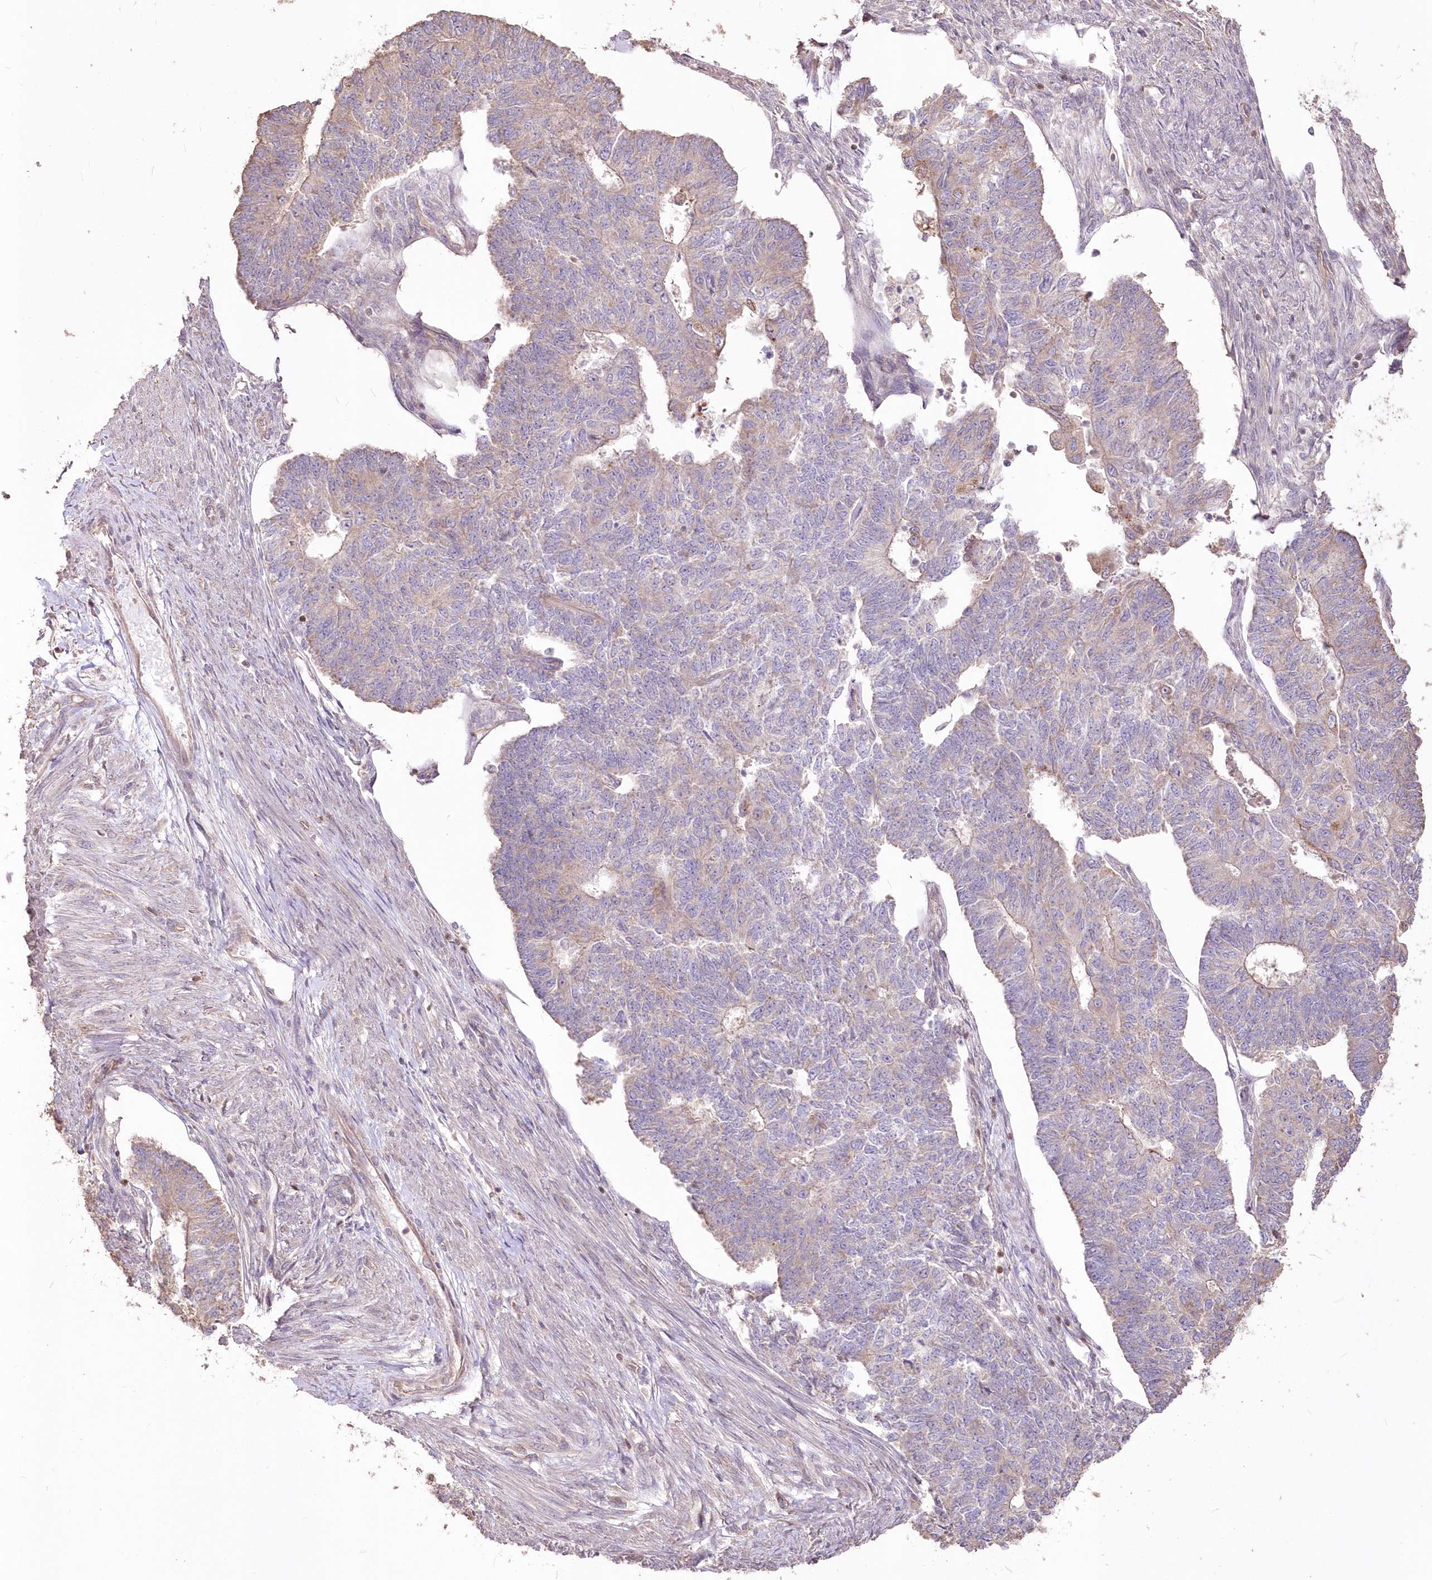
{"staining": {"intensity": "weak", "quantity": "<25%", "location": "cytoplasmic/membranous"}, "tissue": "endometrial cancer", "cell_type": "Tumor cells", "image_type": "cancer", "snomed": [{"axis": "morphology", "description": "Adenocarcinoma, NOS"}, {"axis": "topography", "description": "Endometrium"}], "caption": "This is a photomicrograph of immunohistochemistry staining of endometrial adenocarcinoma, which shows no expression in tumor cells.", "gene": "STK17B", "patient": {"sex": "female", "age": 32}}